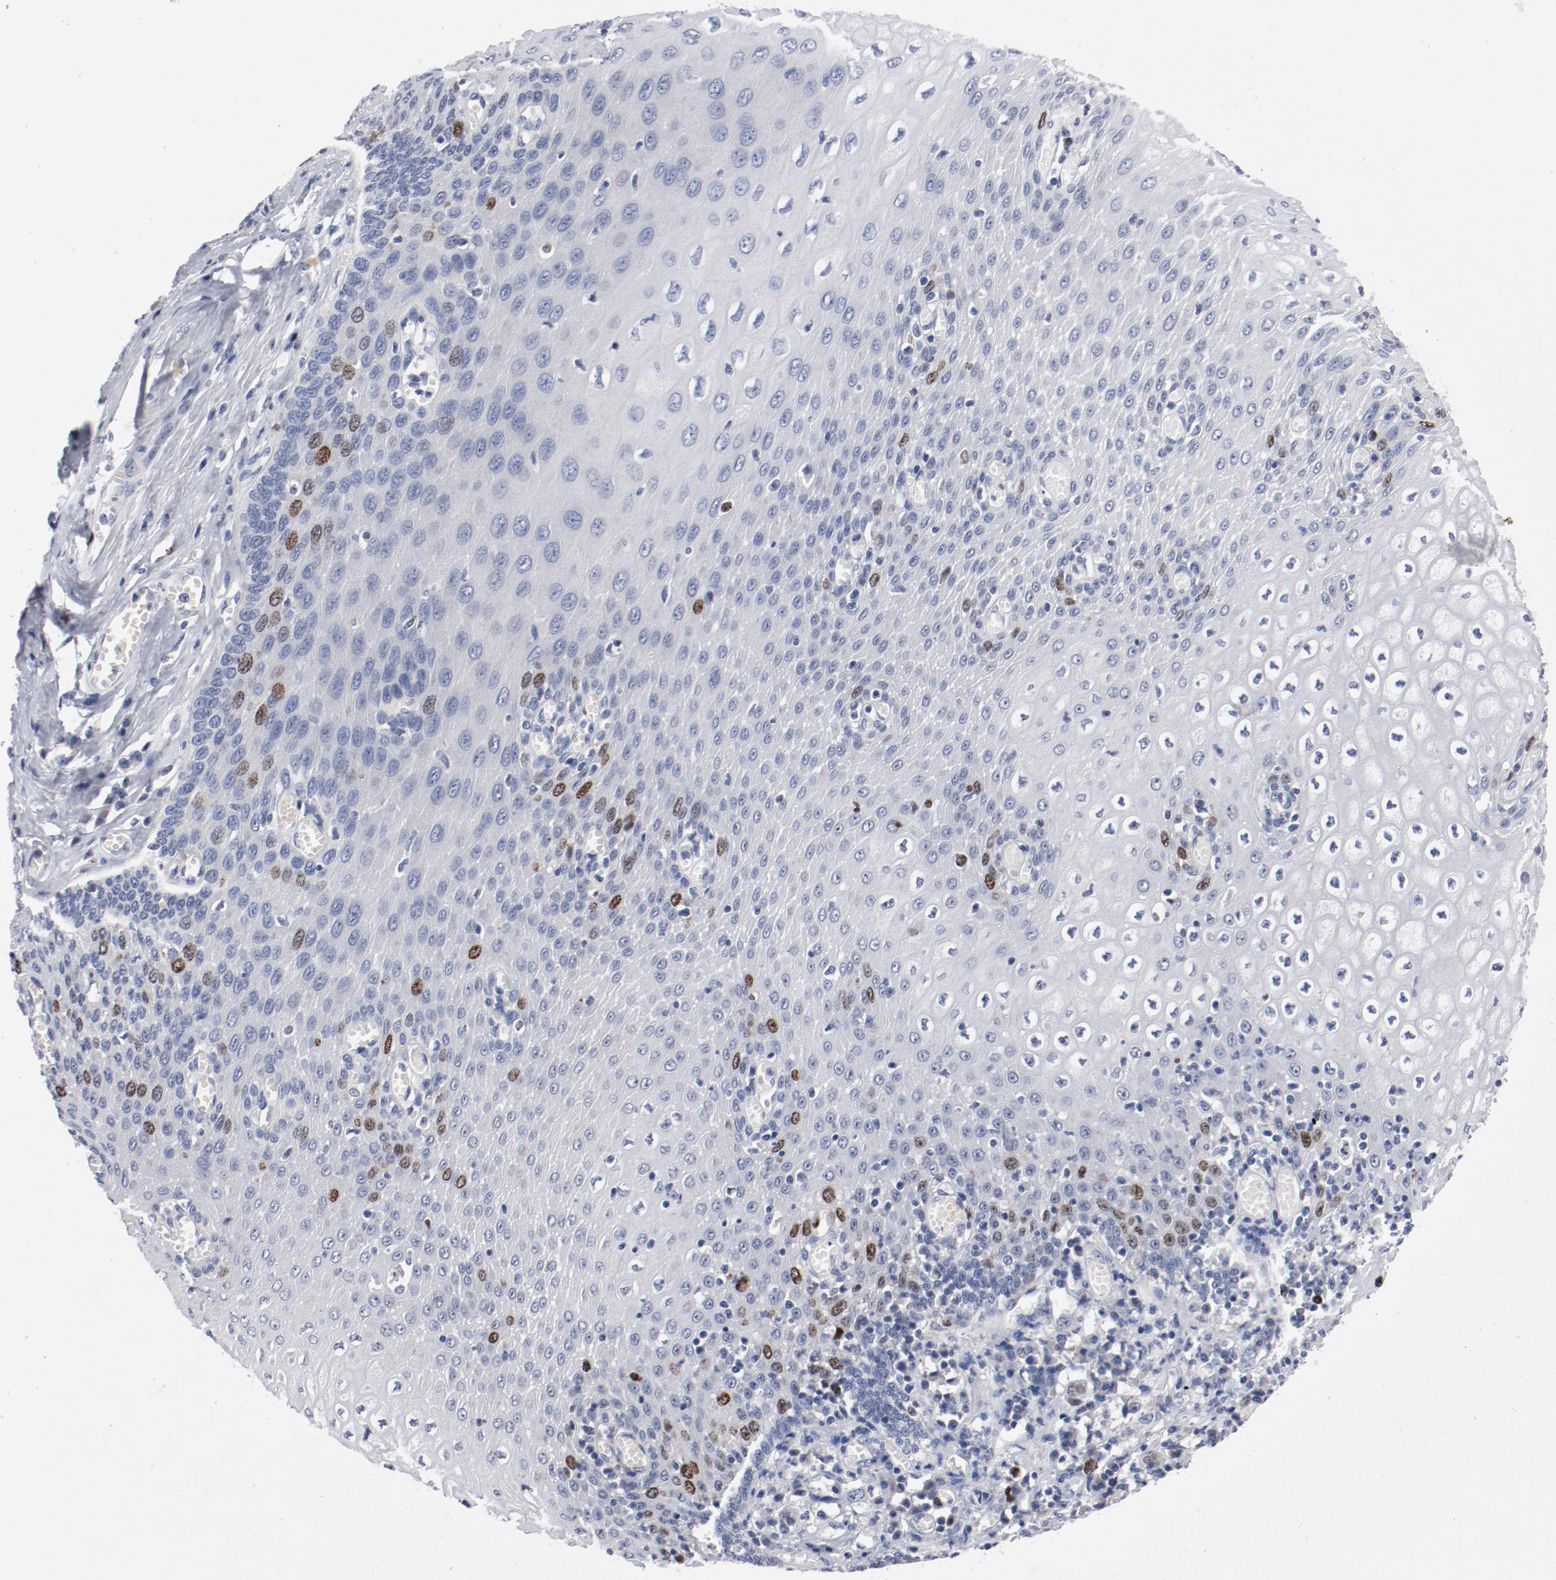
{"staining": {"intensity": "strong", "quantity": "<25%", "location": "nuclear"}, "tissue": "esophagus", "cell_type": "Squamous epithelial cells", "image_type": "normal", "snomed": [{"axis": "morphology", "description": "Normal tissue, NOS"}, {"axis": "topography", "description": "Esophagus"}], "caption": "IHC histopathology image of benign esophagus: esophagus stained using immunohistochemistry exhibits medium levels of strong protein expression localized specifically in the nuclear of squamous epithelial cells, appearing as a nuclear brown color.", "gene": "BIRC5", "patient": {"sex": "male", "age": 65}}